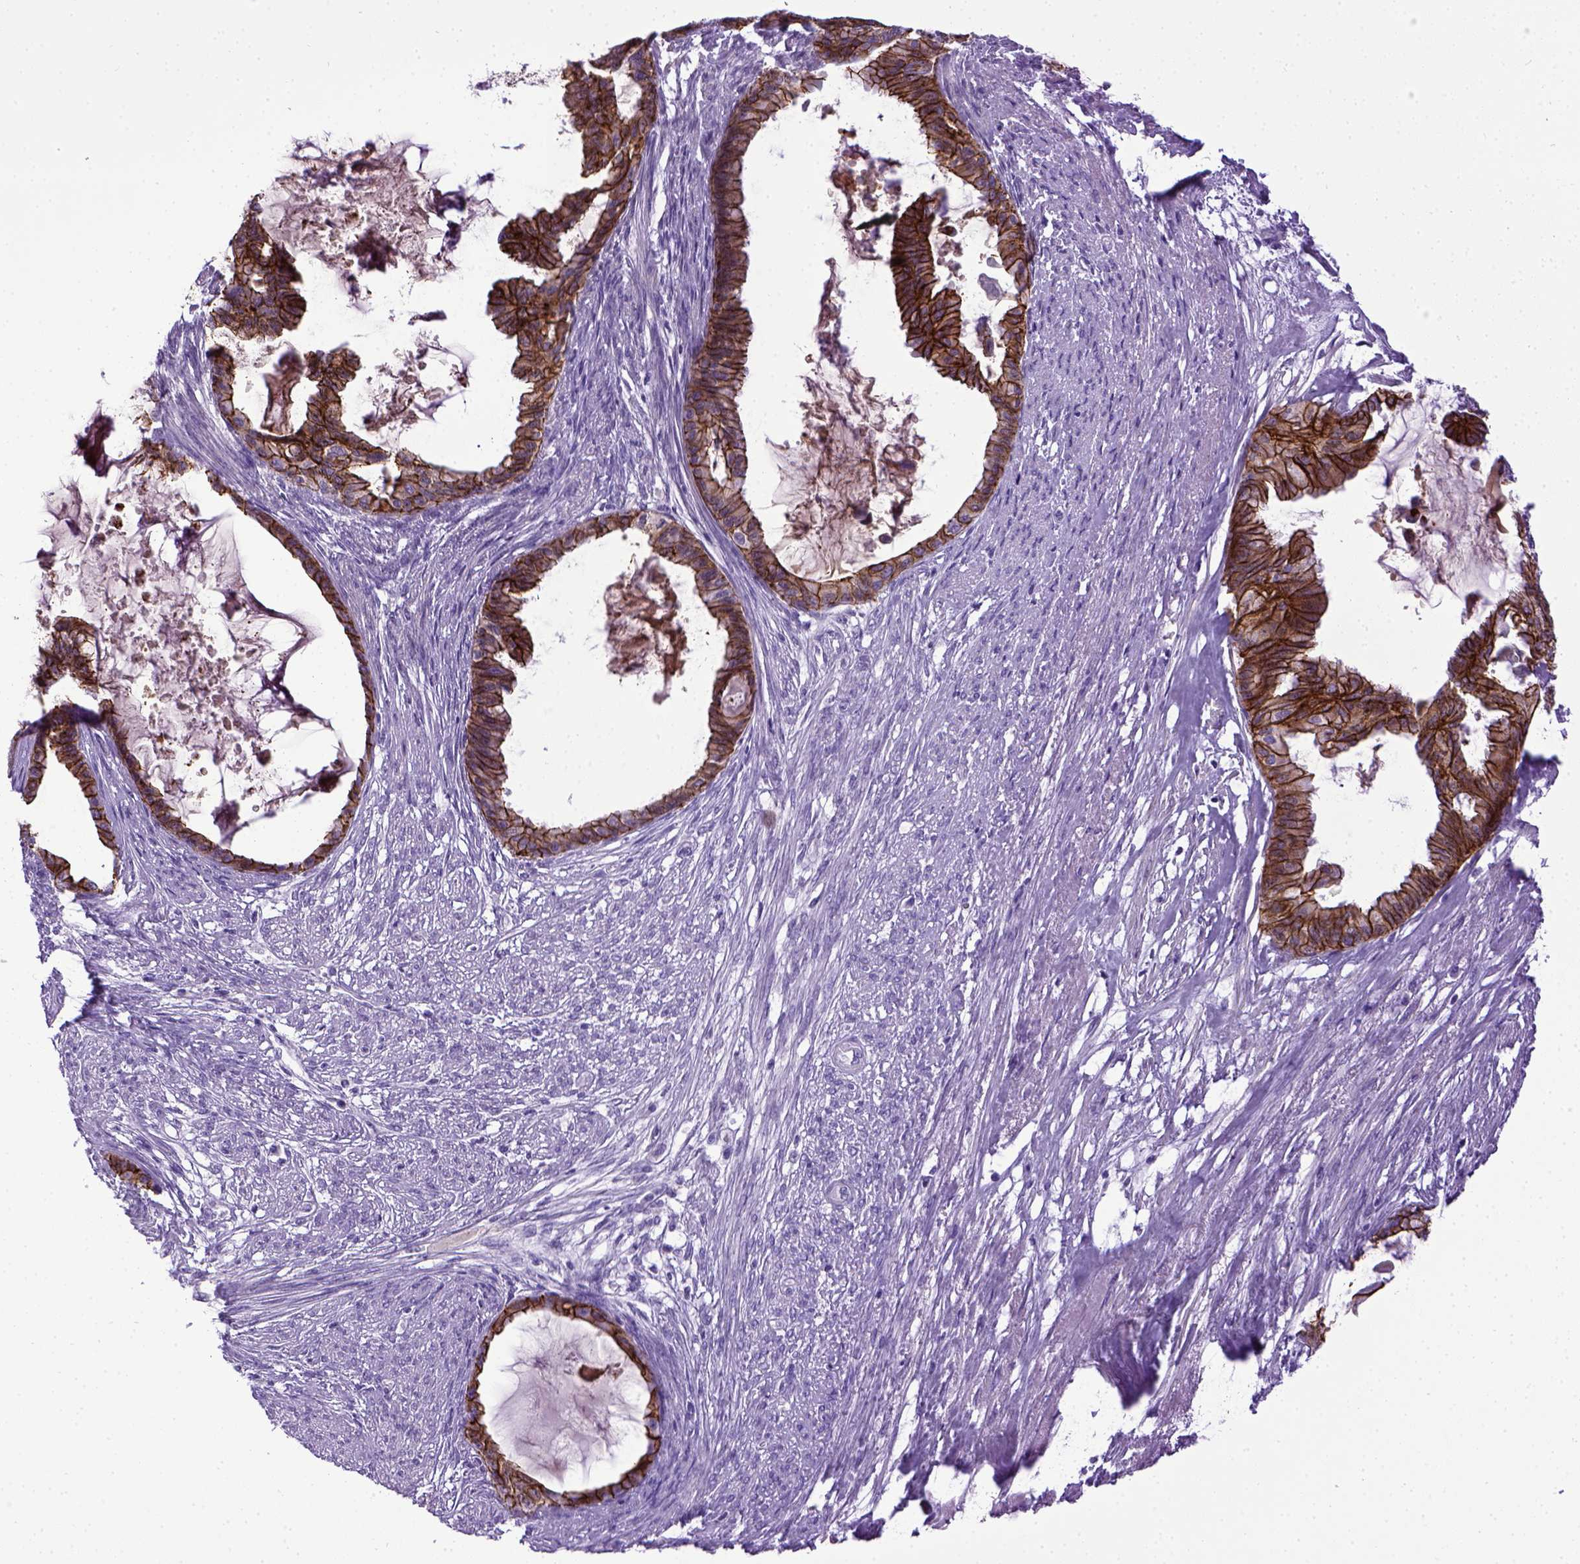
{"staining": {"intensity": "strong", "quantity": ">75%", "location": "cytoplasmic/membranous"}, "tissue": "endometrial cancer", "cell_type": "Tumor cells", "image_type": "cancer", "snomed": [{"axis": "morphology", "description": "Adenocarcinoma, NOS"}, {"axis": "topography", "description": "Endometrium"}], "caption": "IHC of endometrial adenocarcinoma demonstrates high levels of strong cytoplasmic/membranous positivity in approximately >75% of tumor cells.", "gene": "CDH1", "patient": {"sex": "female", "age": 86}}